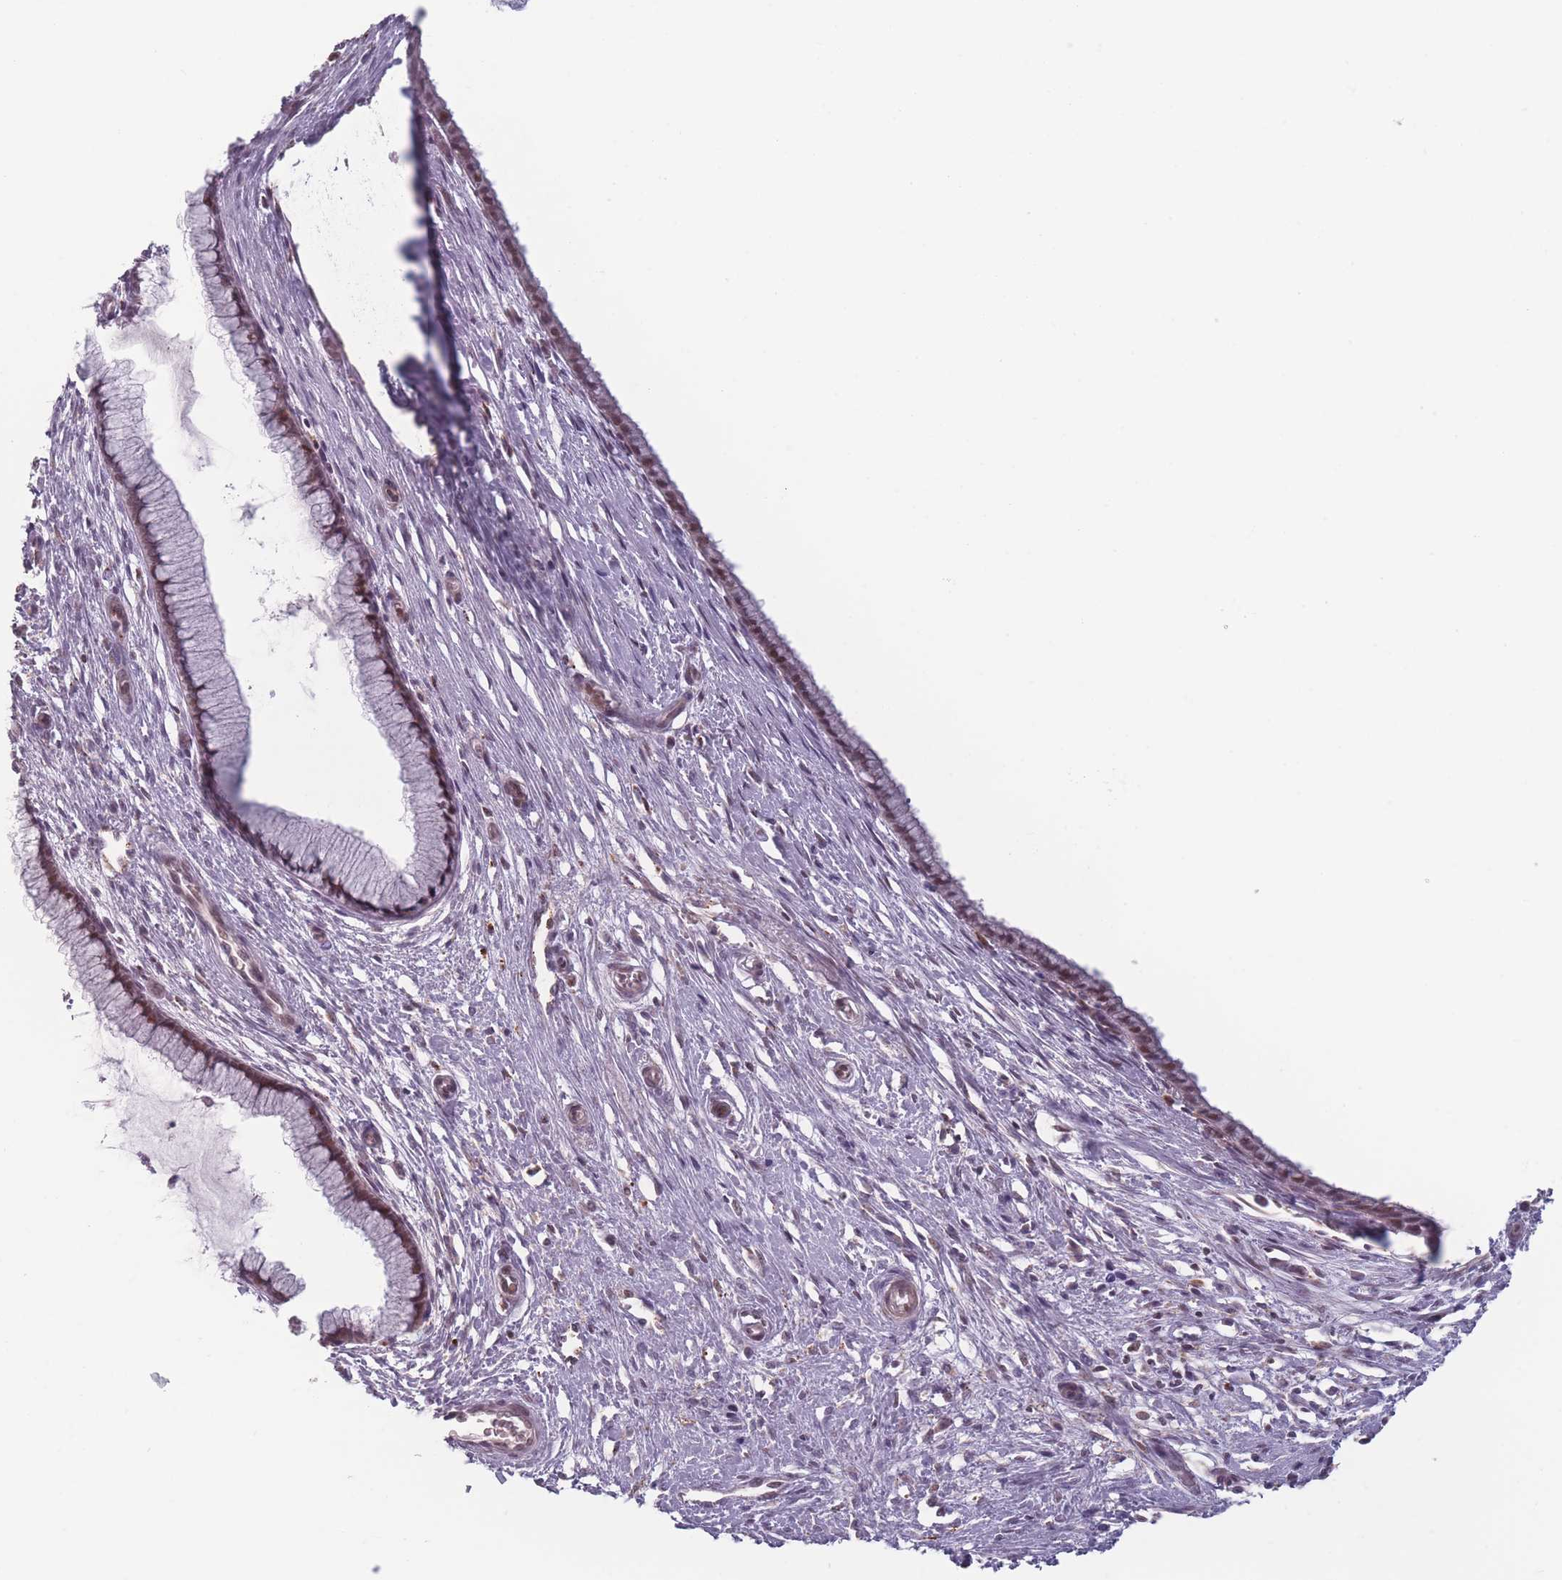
{"staining": {"intensity": "strong", "quantity": ">75%", "location": "nuclear"}, "tissue": "cervix", "cell_type": "Glandular cells", "image_type": "normal", "snomed": [{"axis": "morphology", "description": "Normal tissue, NOS"}, {"axis": "topography", "description": "Cervix"}], "caption": "Protein staining of normal cervix exhibits strong nuclear expression in about >75% of glandular cells. (Brightfield microscopy of DAB IHC at high magnification).", "gene": "OR10C1", "patient": {"sex": "female", "age": 55}}